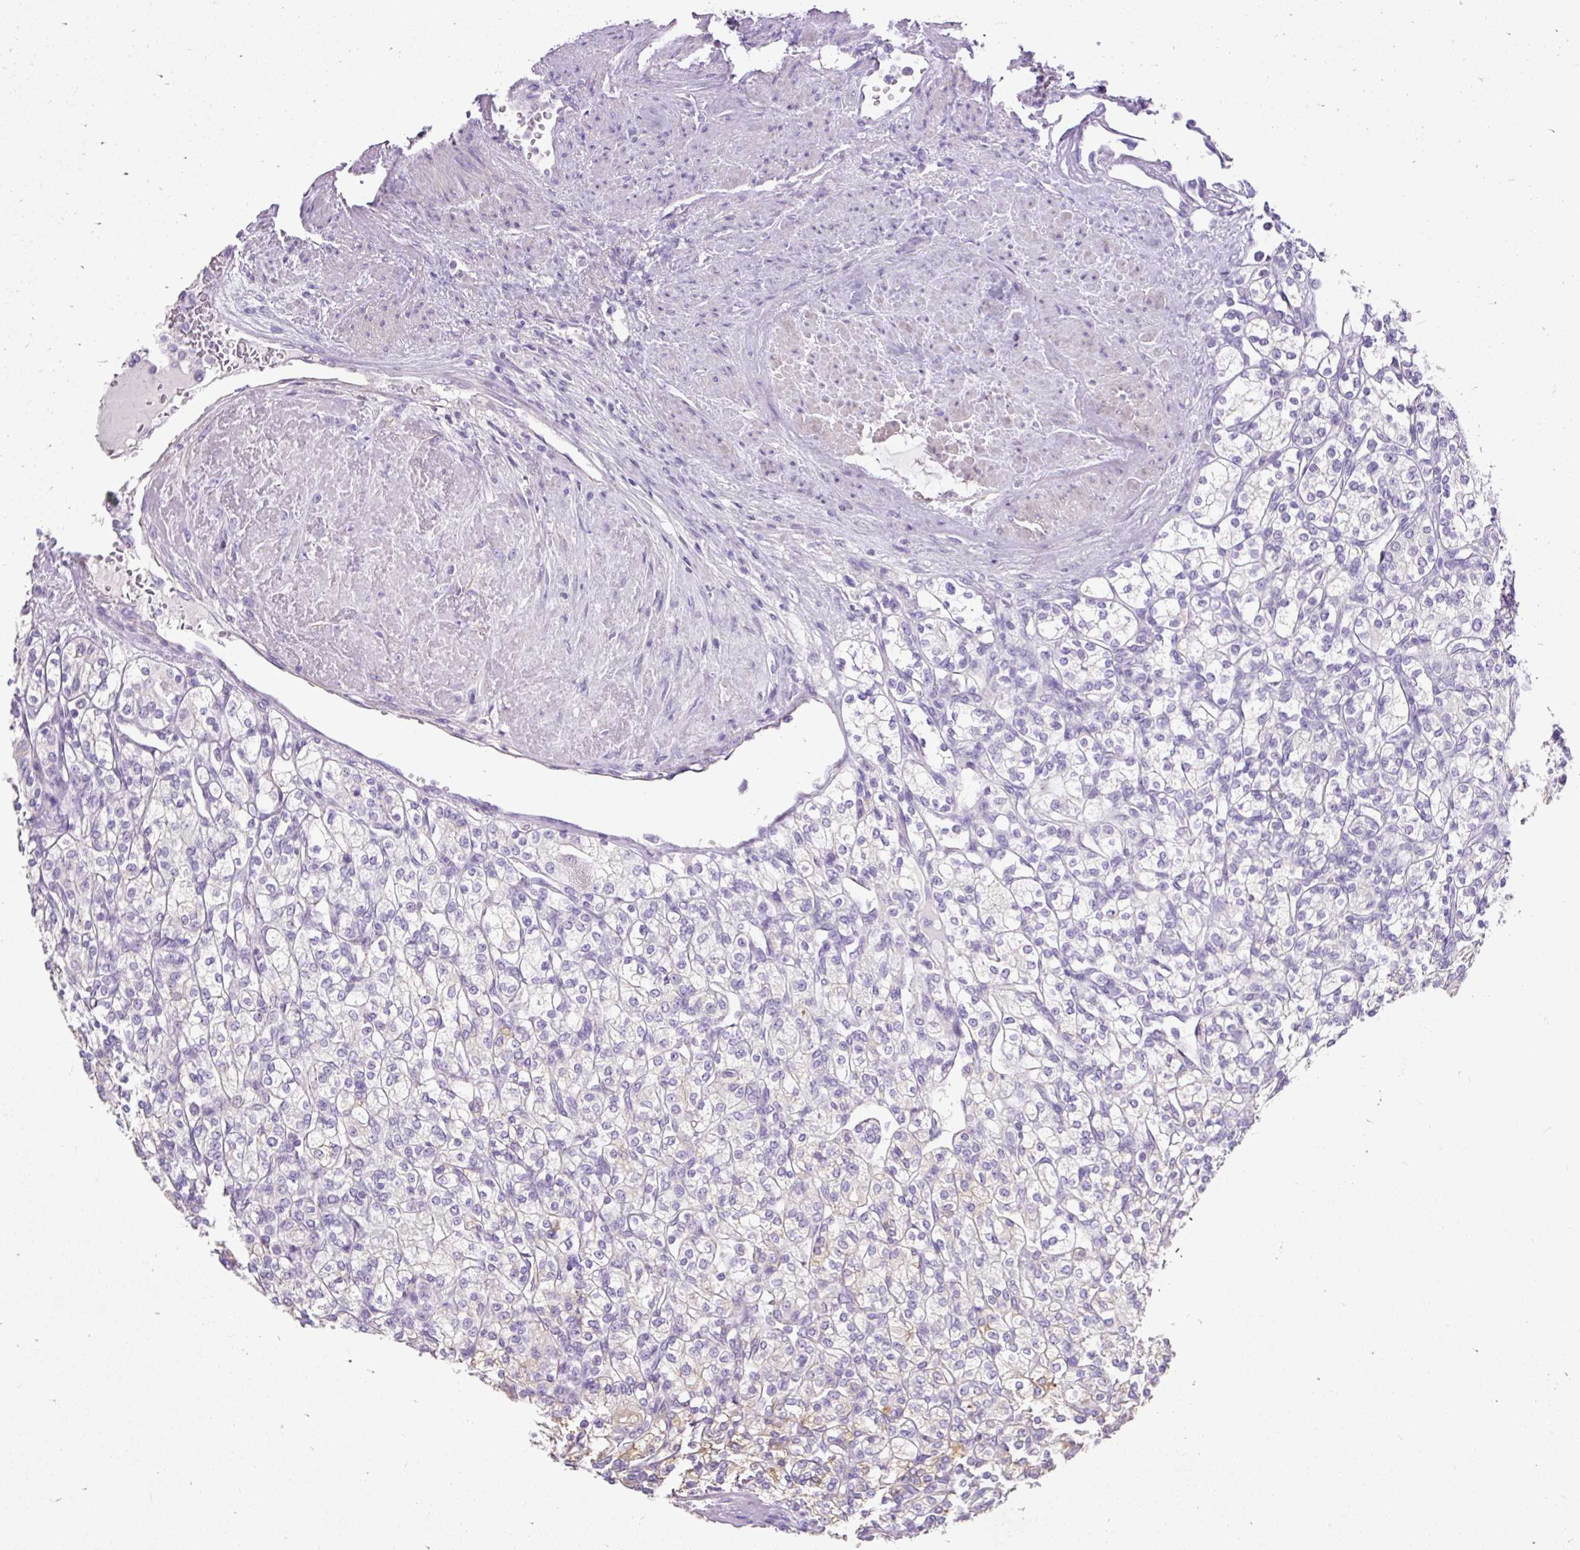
{"staining": {"intensity": "negative", "quantity": "none", "location": "none"}, "tissue": "renal cancer", "cell_type": "Tumor cells", "image_type": "cancer", "snomed": [{"axis": "morphology", "description": "Adenocarcinoma, NOS"}, {"axis": "topography", "description": "Kidney"}], "caption": "Tumor cells show no significant expression in renal cancer.", "gene": "GBX1", "patient": {"sex": "male", "age": 77}}